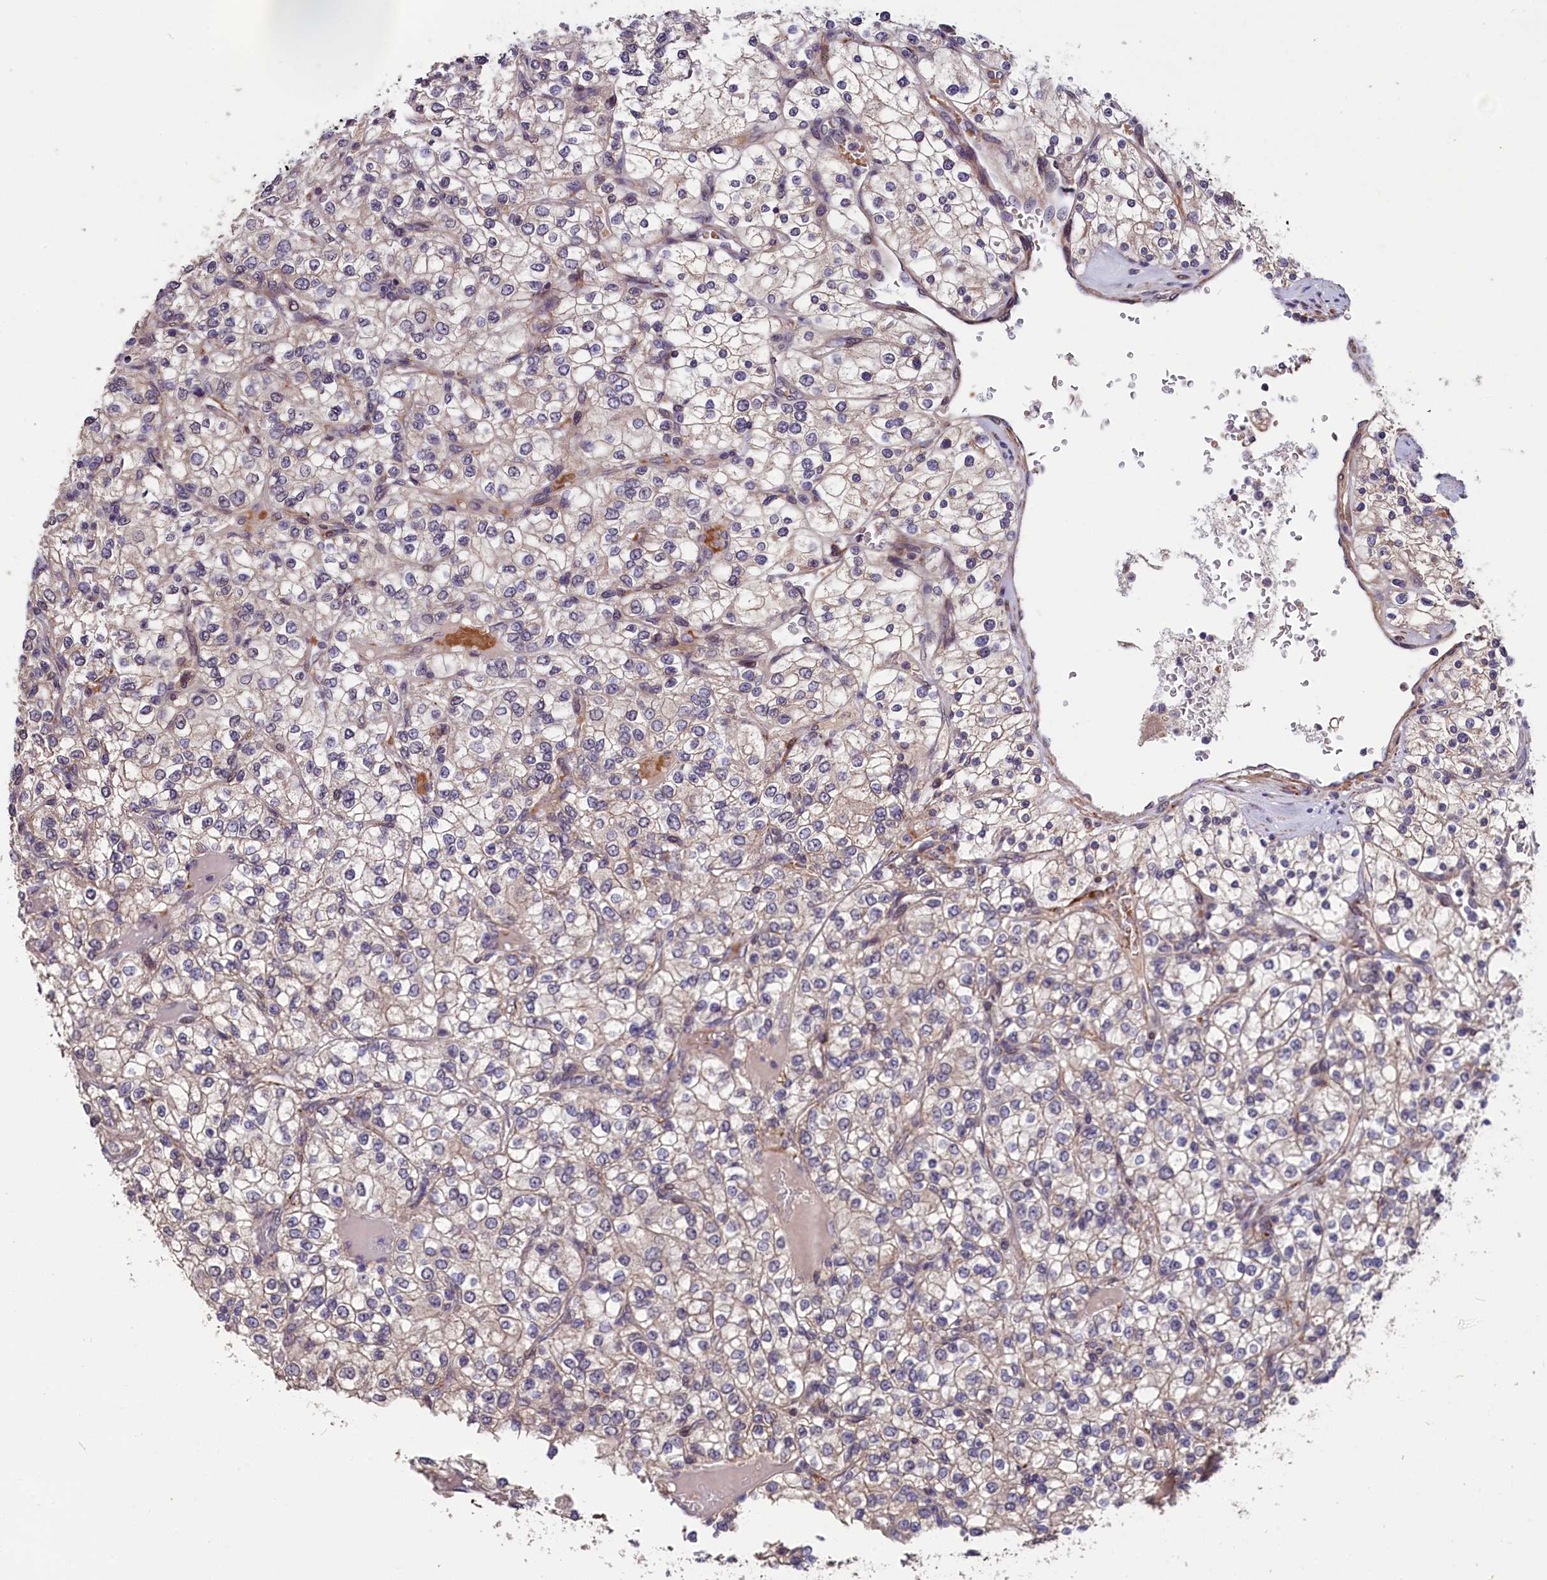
{"staining": {"intensity": "weak", "quantity": "<25%", "location": "cytoplasmic/membranous"}, "tissue": "renal cancer", "cell_type": "Tumor cells", "image_type": "cancer", "snomed": [{"axis": "morphology", "description": "Adenocarcinoma, NOS"}, {"axis": "topography", "description": "Kidney"}], "caption": "Immunohistochemistry (IHC) histopathology image of neoplastic tissue: human renal cancer stained with DAB (3,3'-diaminobenzidine) exhibits no significant protein staining in tumor cells. (DAB (3,3'-diaminobenzidine) IHC, high magnification).", "gene": "SLC39A6", "patient": {"sex": "male", "age": 80}}